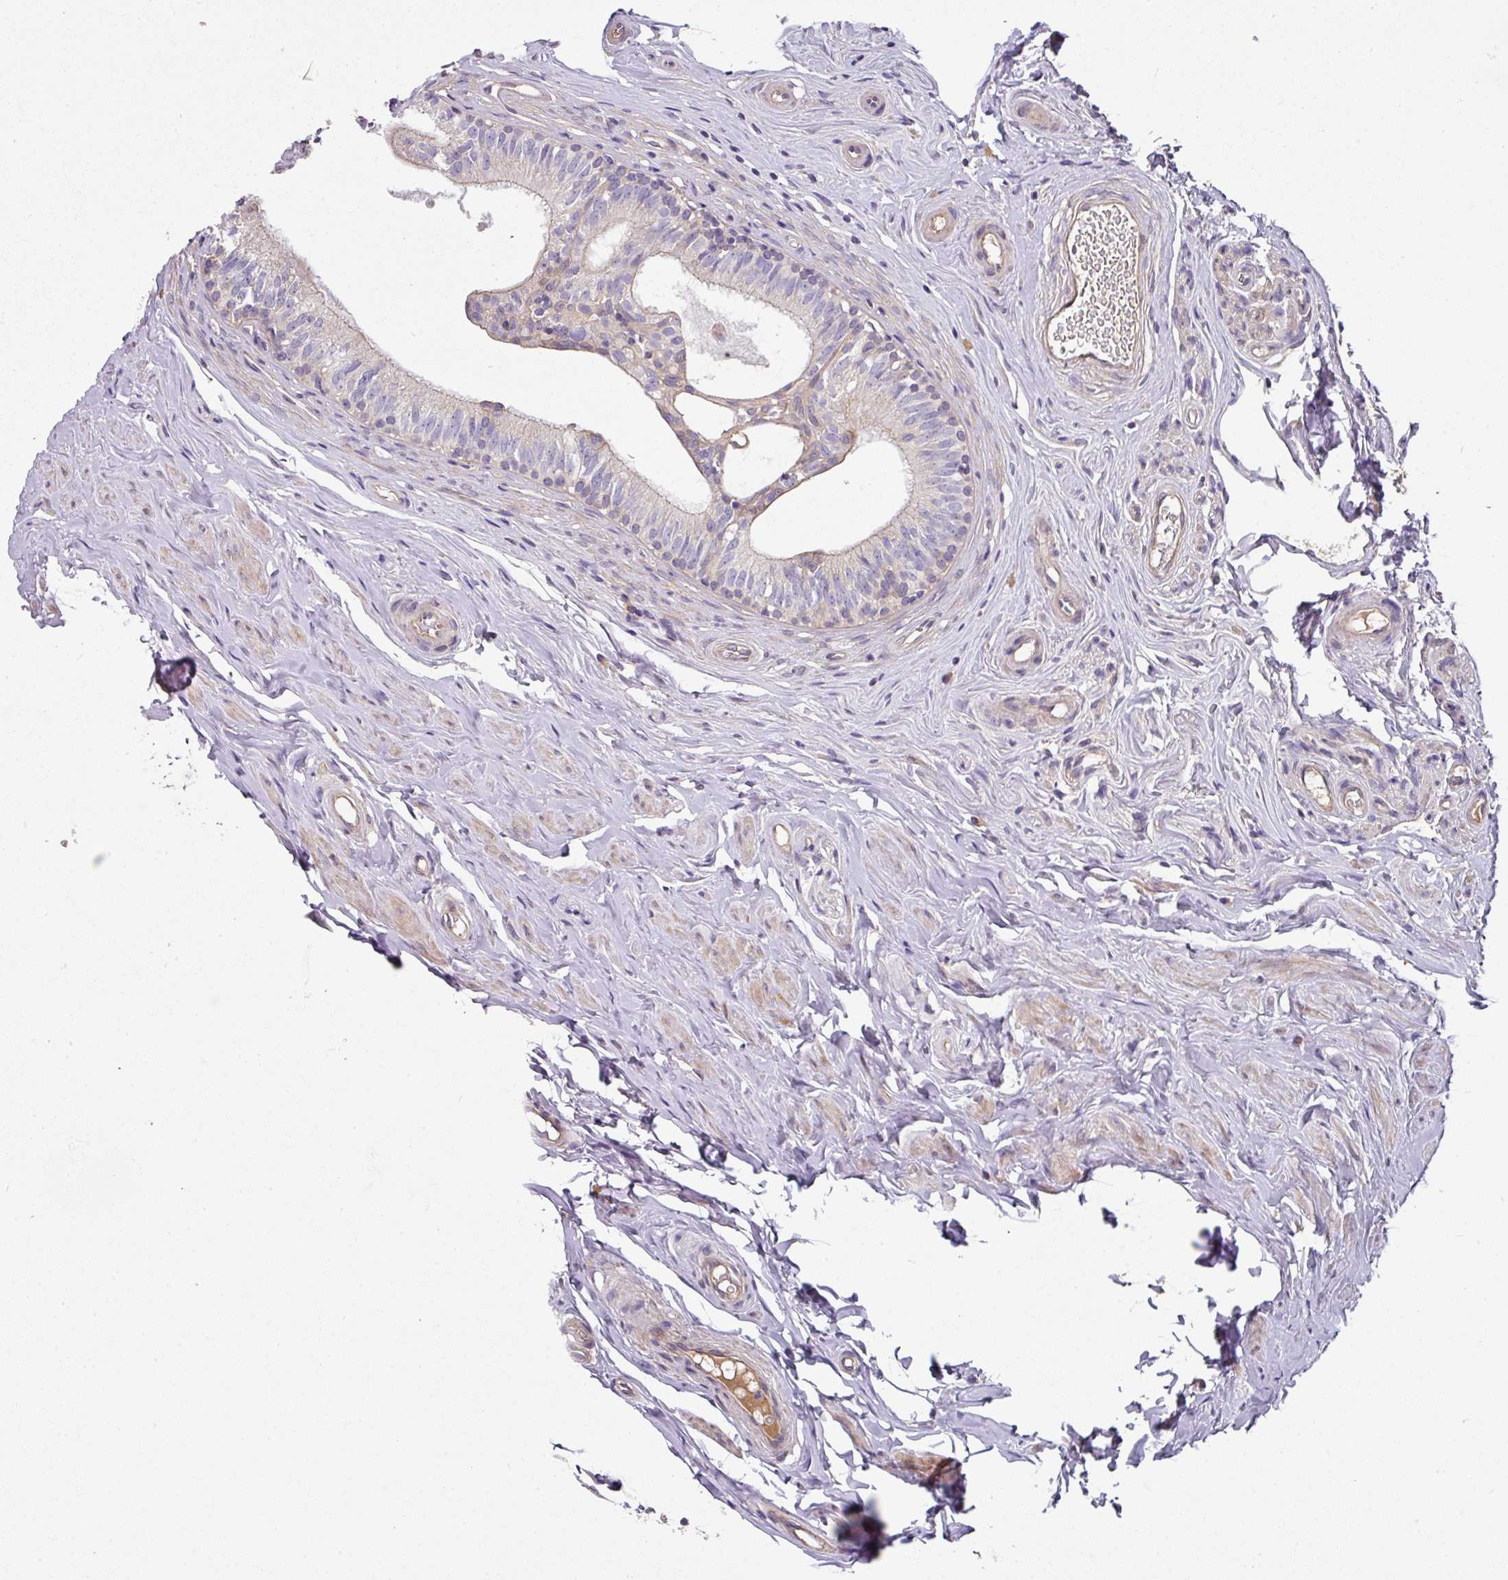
{"staining": {"intensity": "negative", "quantity": "none", "location": "none"}, "tissue": "epididymis", "cell_type": "Glandular cells", "image_type": "normal", "snomed": [{"axis": "morphology", "description": "Normal tissue, NOS"}, {"axis": "morphology", "description": "Seminoma, NOS"}, {"axis": "topography", "description": "Testis"}, {"axis": "topography", "description": "Epididymis"}], "caption": "A photomicrograph of epididymis stained for a protein reveals no brown staining in glandular cells.", "gene": "C4orf48", "patient": {"sex": "male", "age": 45}}